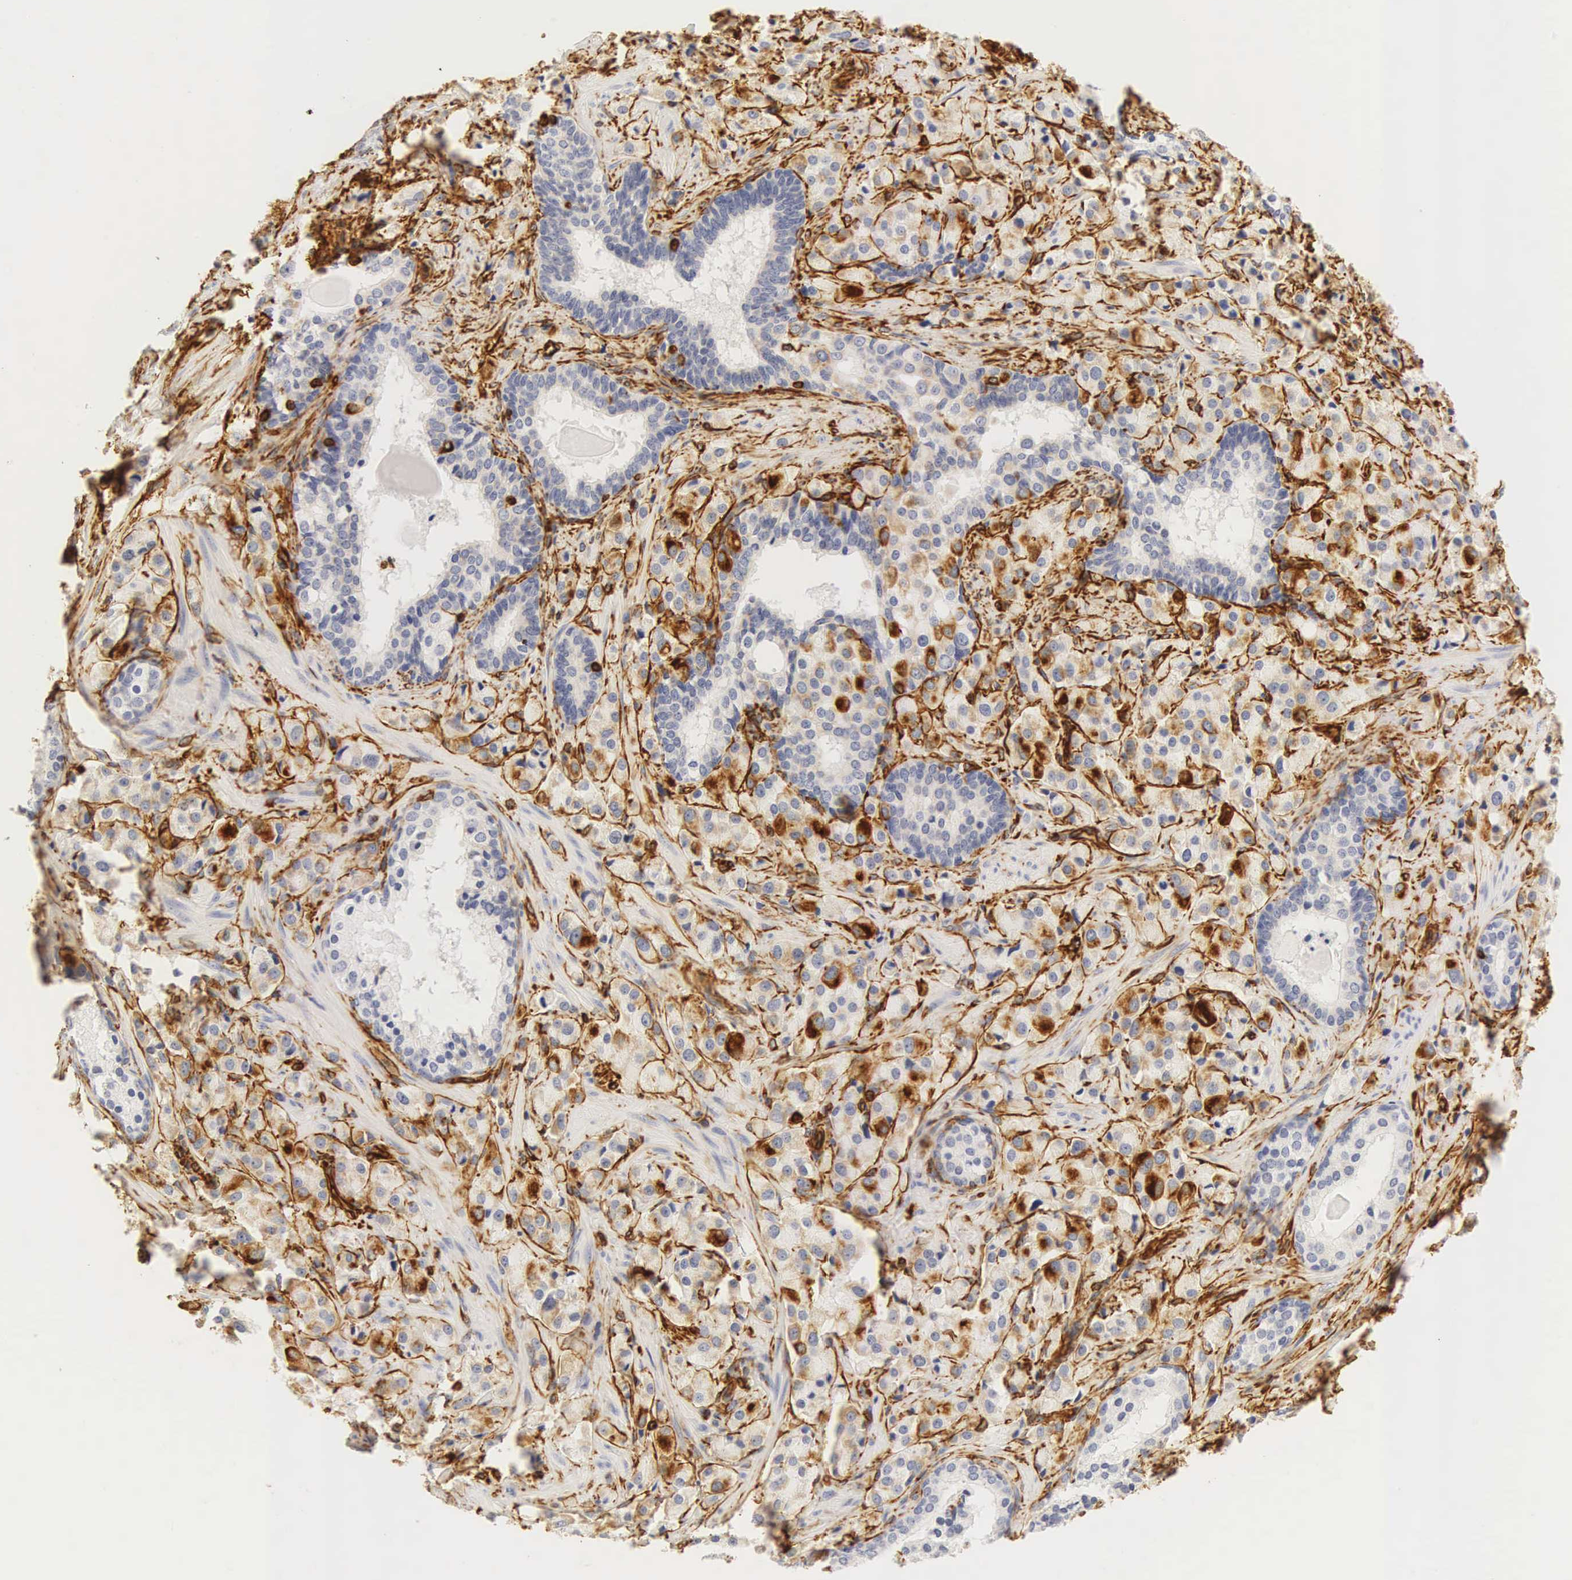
{"staining": {"intensity": "moderate", "quantity": "<25%", "location": "cytoplasmic/membranous"}, "tissue": "prostate cancer", "cell_type": "Tumor cells", "image_type": "cancer", "snomed": [{"axis": "morphology", "description": "Adenocarcinoma, Medium grade"}, {"axis": "topography", "description": "Prostate"}], "caption": "IHC of human adenocarcinoma (medium-grade) (prostate) demonstrates low levels of moderate cytoplasmic/membranous staining in about <25% of tumor cells. The protein is stained brown, and the nuclei are stained in blue (DAB (3,3'-diaminobenzidine) IHC with brightfield microscopy, high magnification).", "gene": "VIM", "patient": {"sex": "male", "age": 70}}